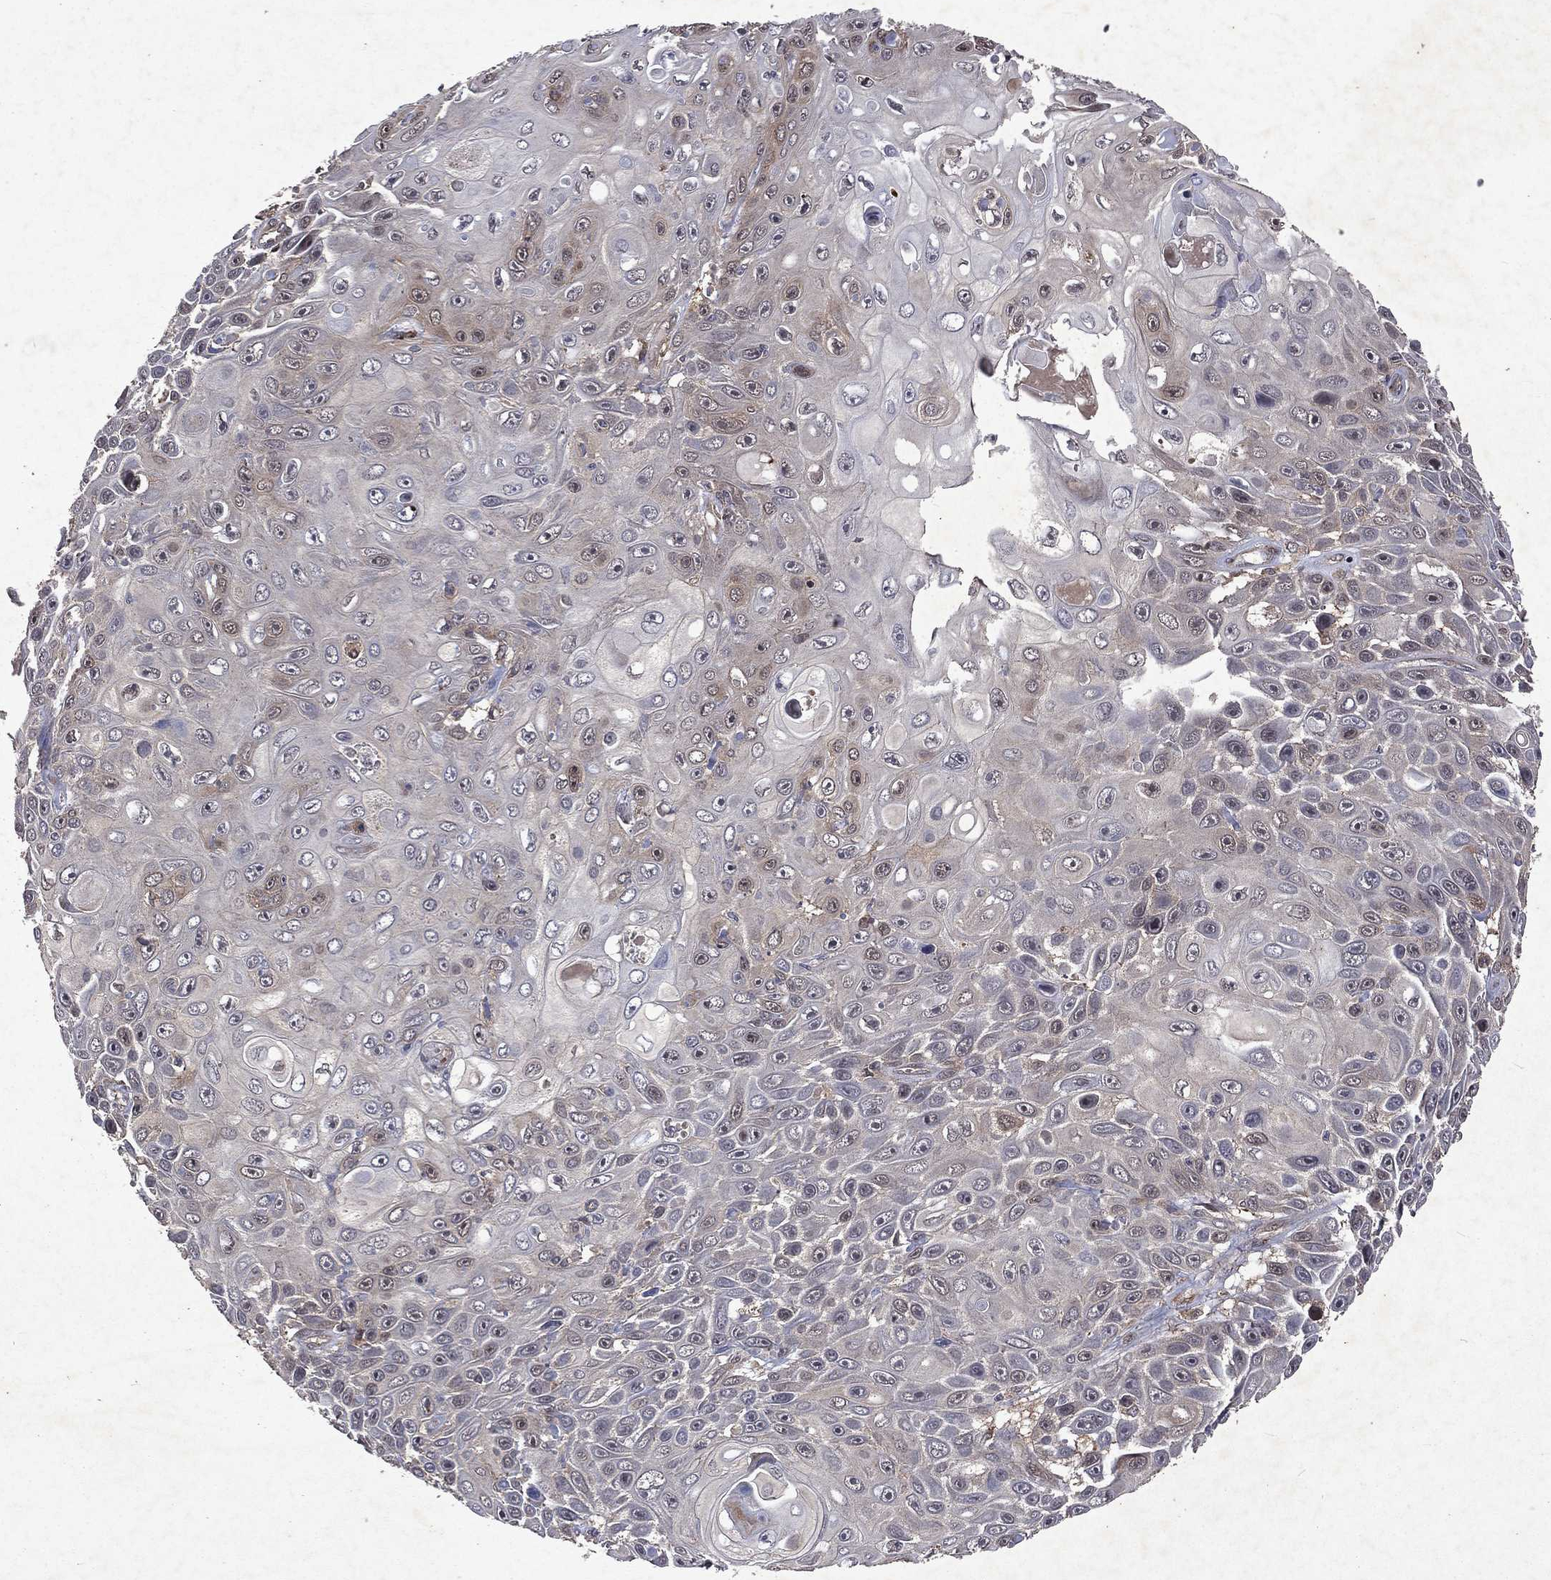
{"staining": {"intensity": "weak", "quantity": "<25%", "location": "cytoplasmic/membranous"}, "tissue": "skin cancer", "cell_type": "Tumor cells", "image_type": "cancer", "snomed": [{"axis": "morphology", "description": "Squamous cell carcinoma, NOS"}, {"axis": "topography", "description": "Skin"}], "caption": "Tumor cells show no significant positivity in skin cancer (squamous cell carcinoma).", "gene": "MTAP", "patient": {"sex": "male", "age": 82}}